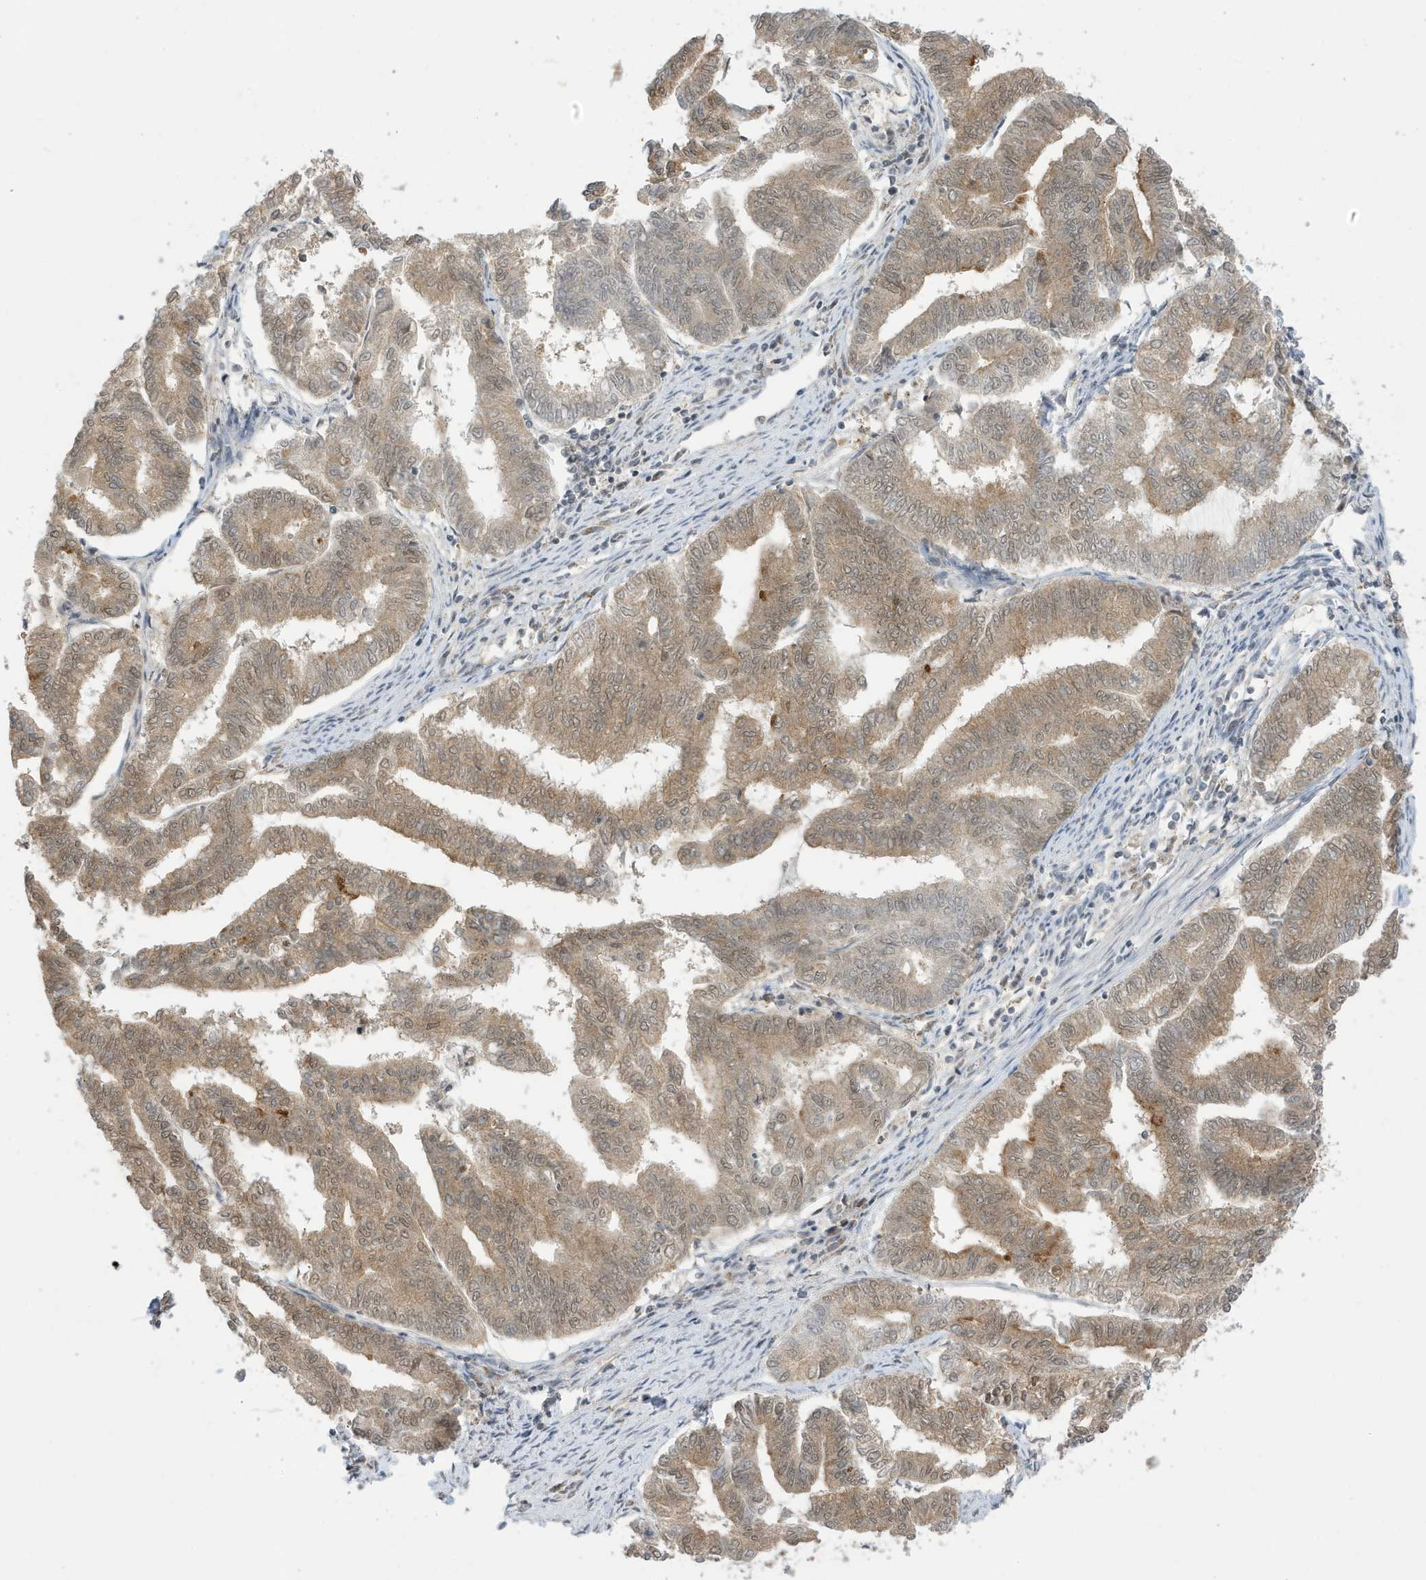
{"staining": {"intensity": "moderate", "quantity": ">75%", "location": "cytoplasmic/membranous,nuclear"}, "tissue": "endometrial cancer", "cell_type": "Tumor cells", "image_type": "cancer", "snomed": [{"axis": "morphology", "description": "Adenocarcinoma, NOS"}, {"axis": "topography", "description": "Endometrium"}], "caption": "IHC photomicrograph of neoplastic tissue: adenocarcinoma (endometrial) stained using immunohistochemistry demonstrates medium levels of moderate protein expression localized specifically in the cytoplasmic/membranous and nuclear of tumor cells, appearing as a cytoplasmic/membranous and nuclear brown color.", "gene": "TAB3", "patient": {"sex": "female", "age": 79}}